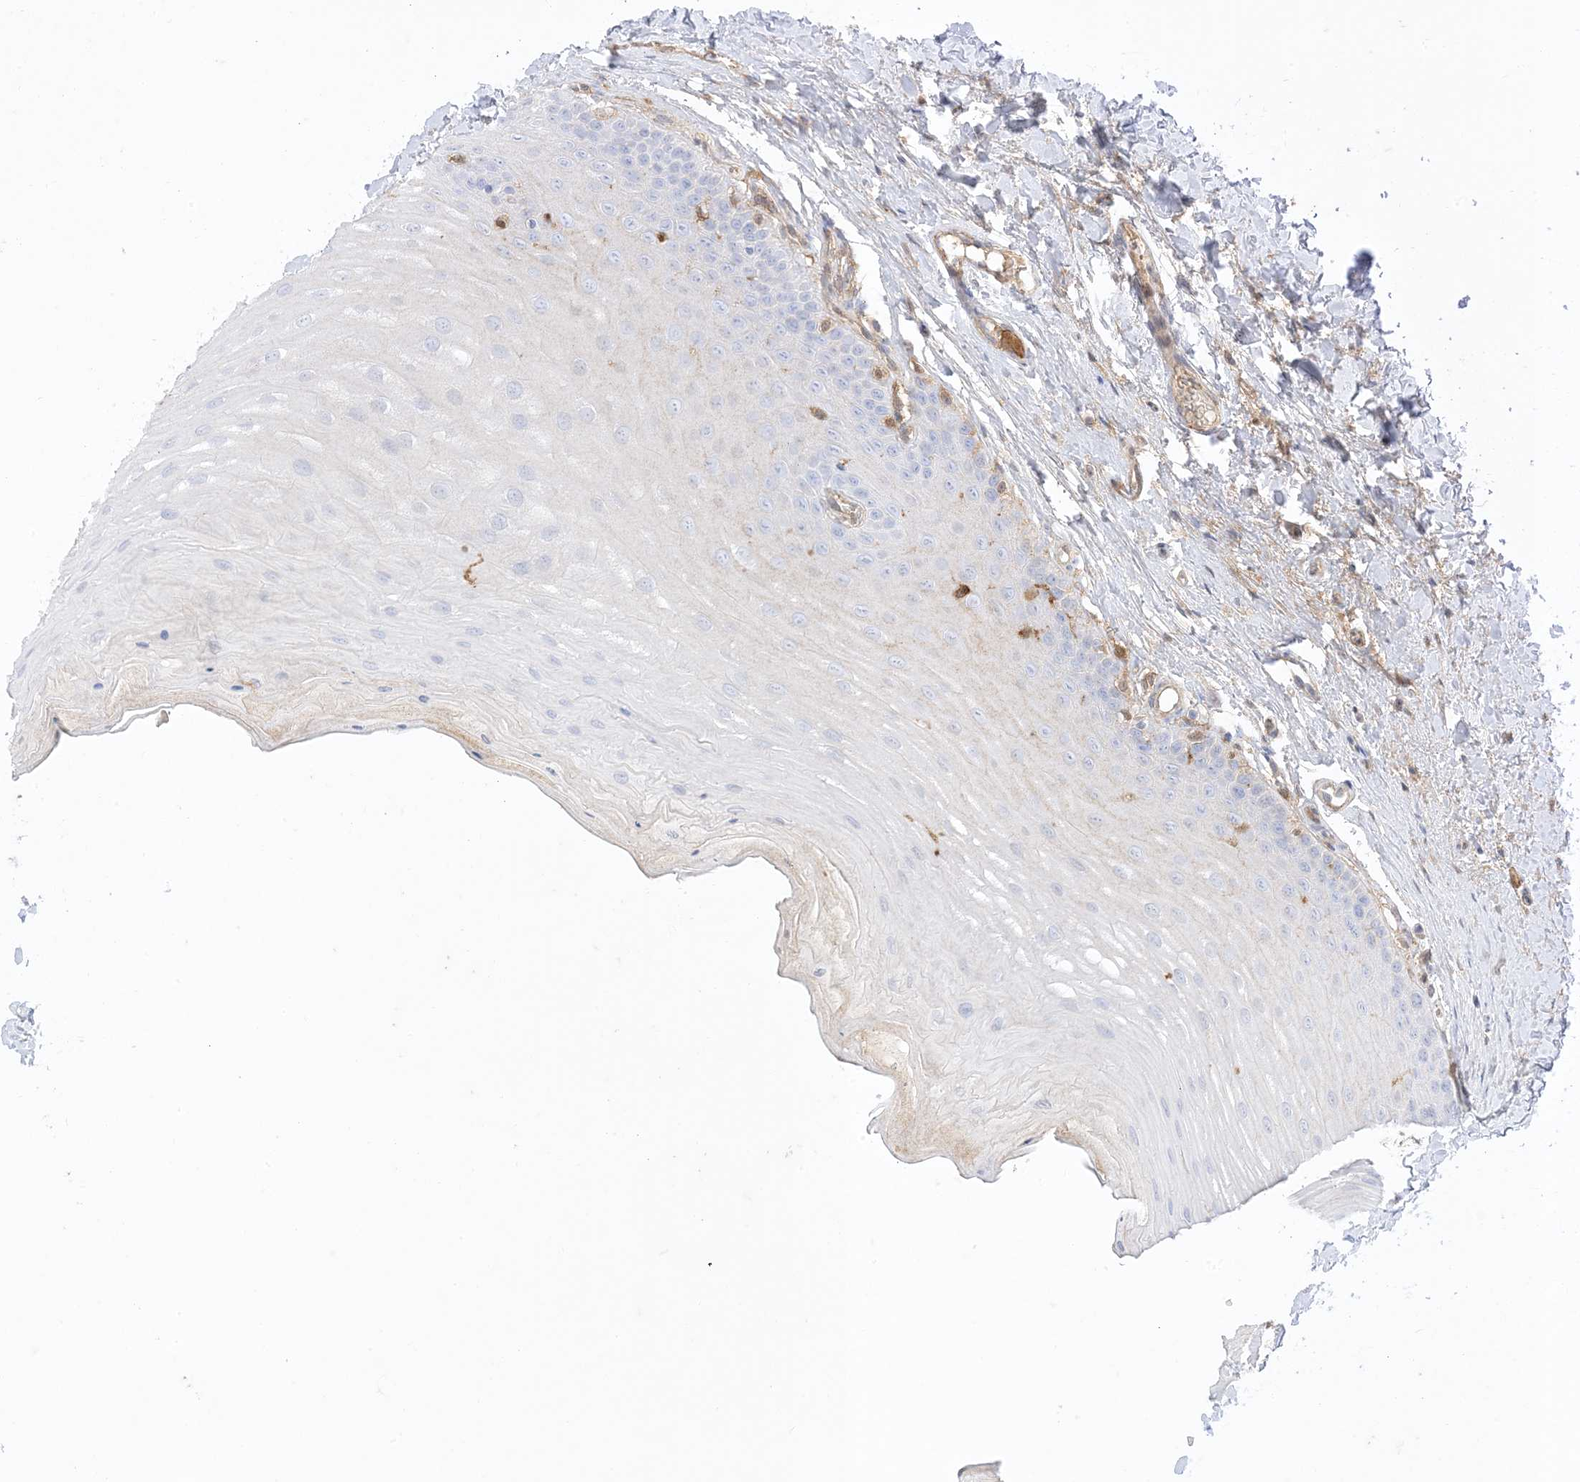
{"staining": {"intensity": "negative", "quantity": "none", "location": "none"}, "tissue": "oral mucosa", "cell_type": "Squamous epithelial cells", "image_type": "normal", "snomed": [{"axis": "morphology", "description": "Normal tissue, NOS"}, {"axis": "topography", "description": "Oral tissue"}], "caption": "IHC of unremarkable oral mucosa displays no expression in squamous epithelial cells.", "gene": "GSN", "patient": {"sex": "female", "age": 39}}